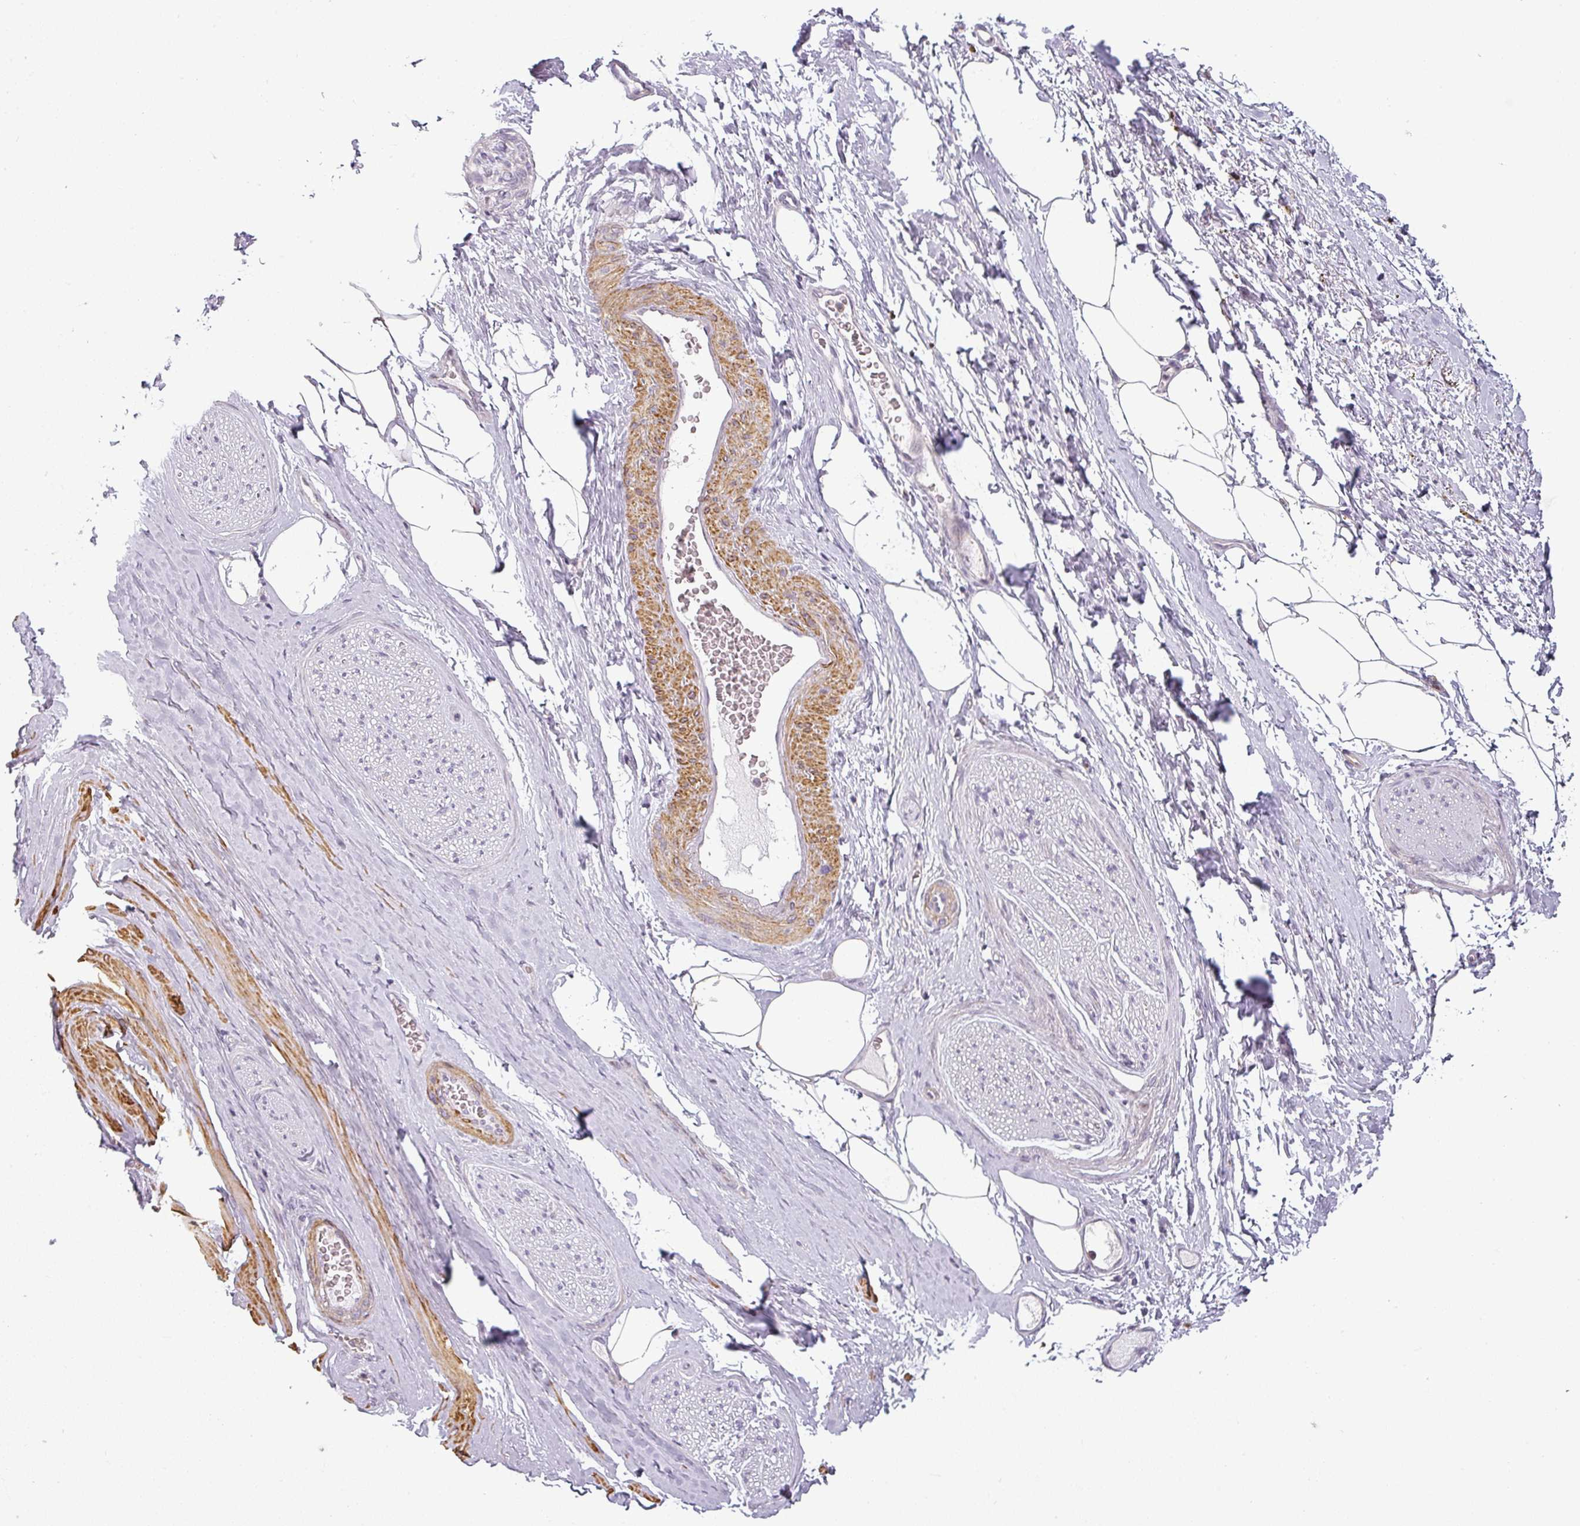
{"staining": {"intensity": "negative", "quantity": "none", "location": "none"}, "tissue": "adipose tissue", "cell_type": "Adipocytes", "image_type": "normal", "snomed": [{"axis": "morphology", "description": "Normal tissue, NOS"}, {"axis": "morphology", "description": "Adenocarcinoma, High grade"}, {"axis": "topography", "description": "Prostate"}, {"axis": "topography", "description": "Peripheral nerve tissue"}], "caption": "Immunohistochemical staining of normal adipose tissue reveals no significant staining in adipocytes.", "gene": "CCDC144A", "patient": {"sex": "male", "age": 68}}